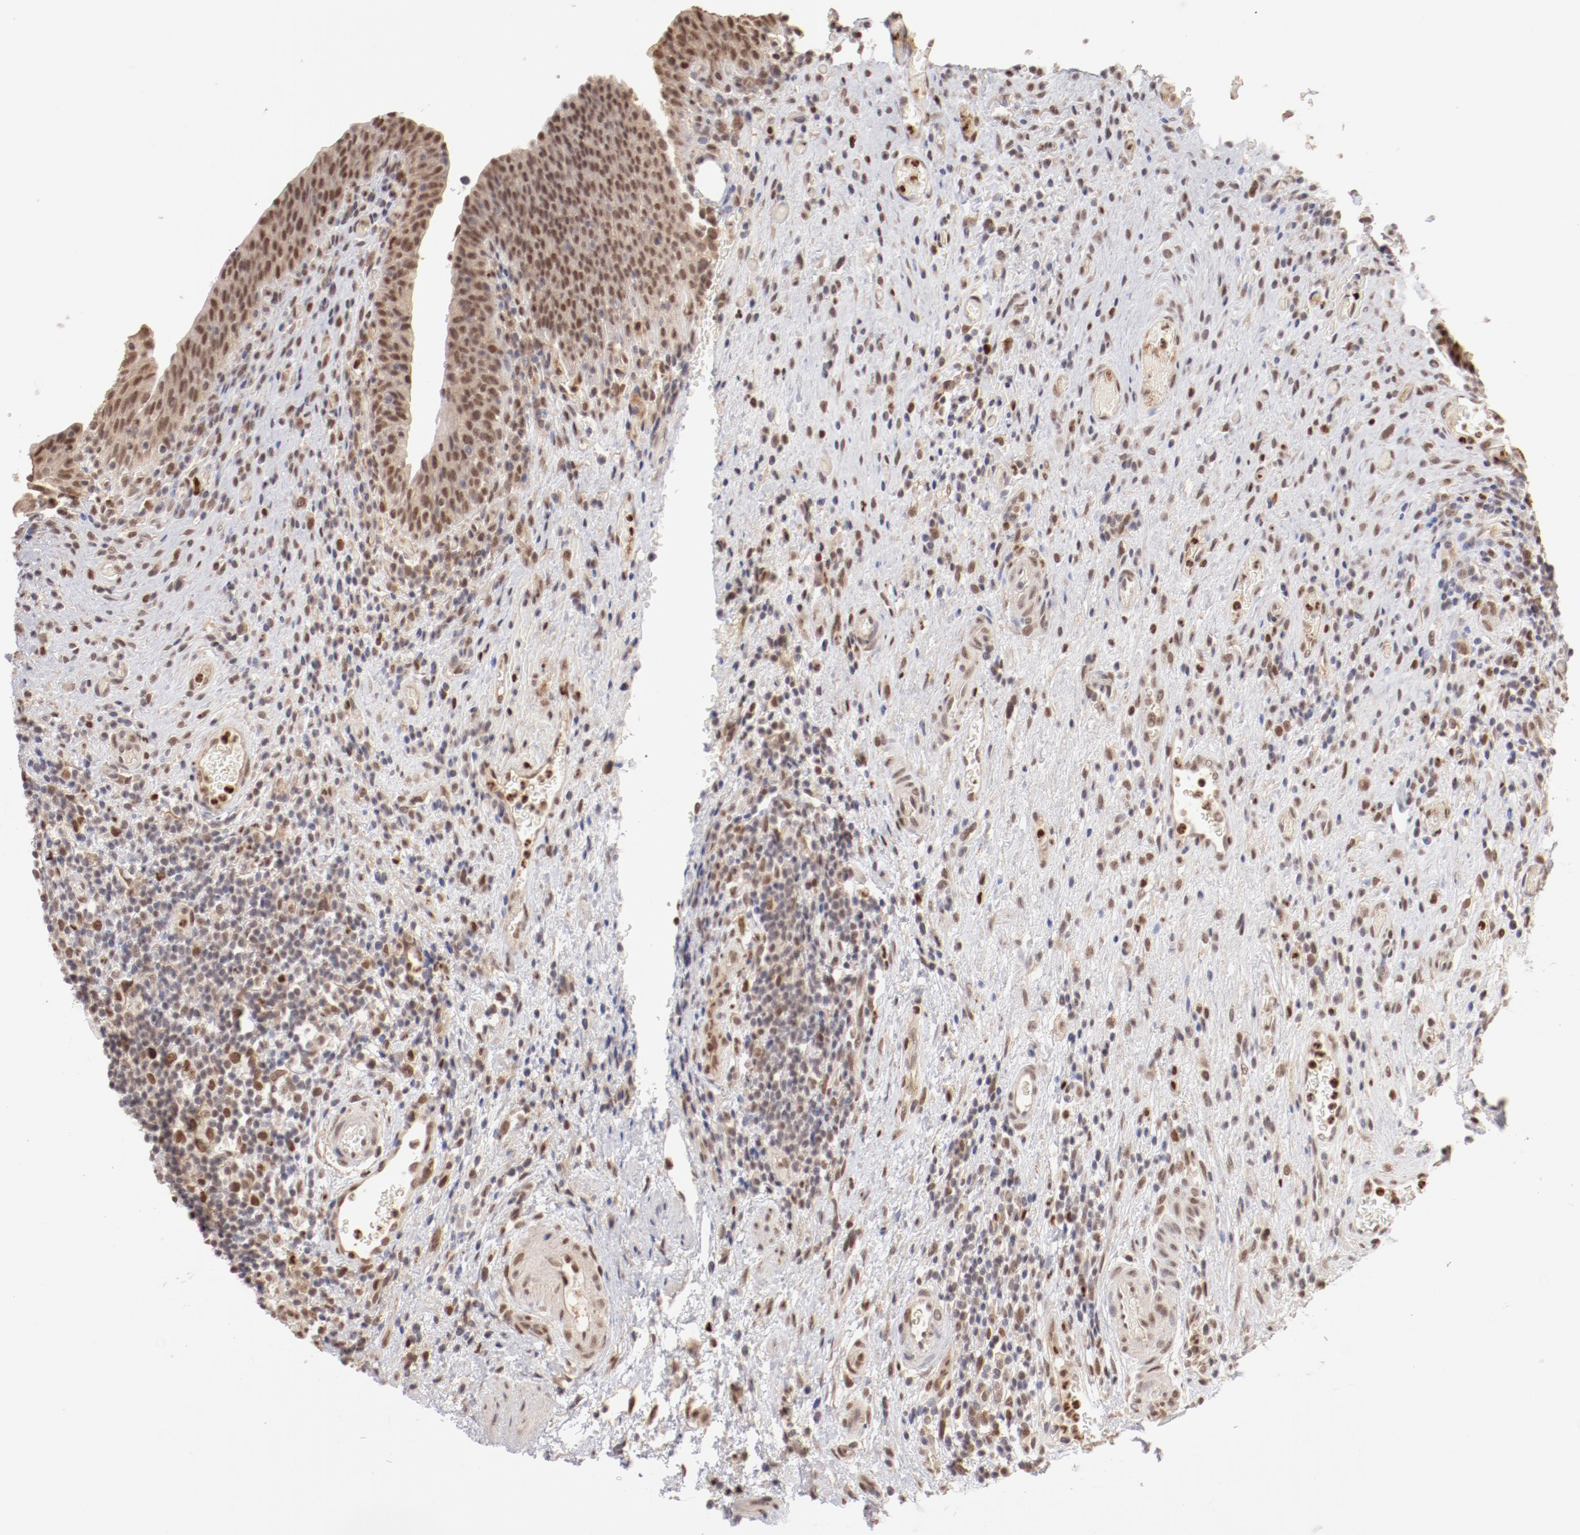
{"staining": {"intensity": "moderate", "quantity": ">75%", "location": "nuclear"}, "tissue": "urinary bladder", "cell_type": "Urothelial cells", "image_type": "normal", "snomed": [{"axis": "morphology", "description": "Normal tissue, NOS"}, {"axis": "morphology", "description": "Urothelial carcinoma, High grade"}, {"axis": "topography", "description": "Urinary bladder"}], "caption": "IHC of unremarkable urinary bladder shows medium levels of moderate nuclear positivity in approximately >75% of urothelial cells.", "gene": "NFE2", "patient": {"sex": "male", "age": 51}}